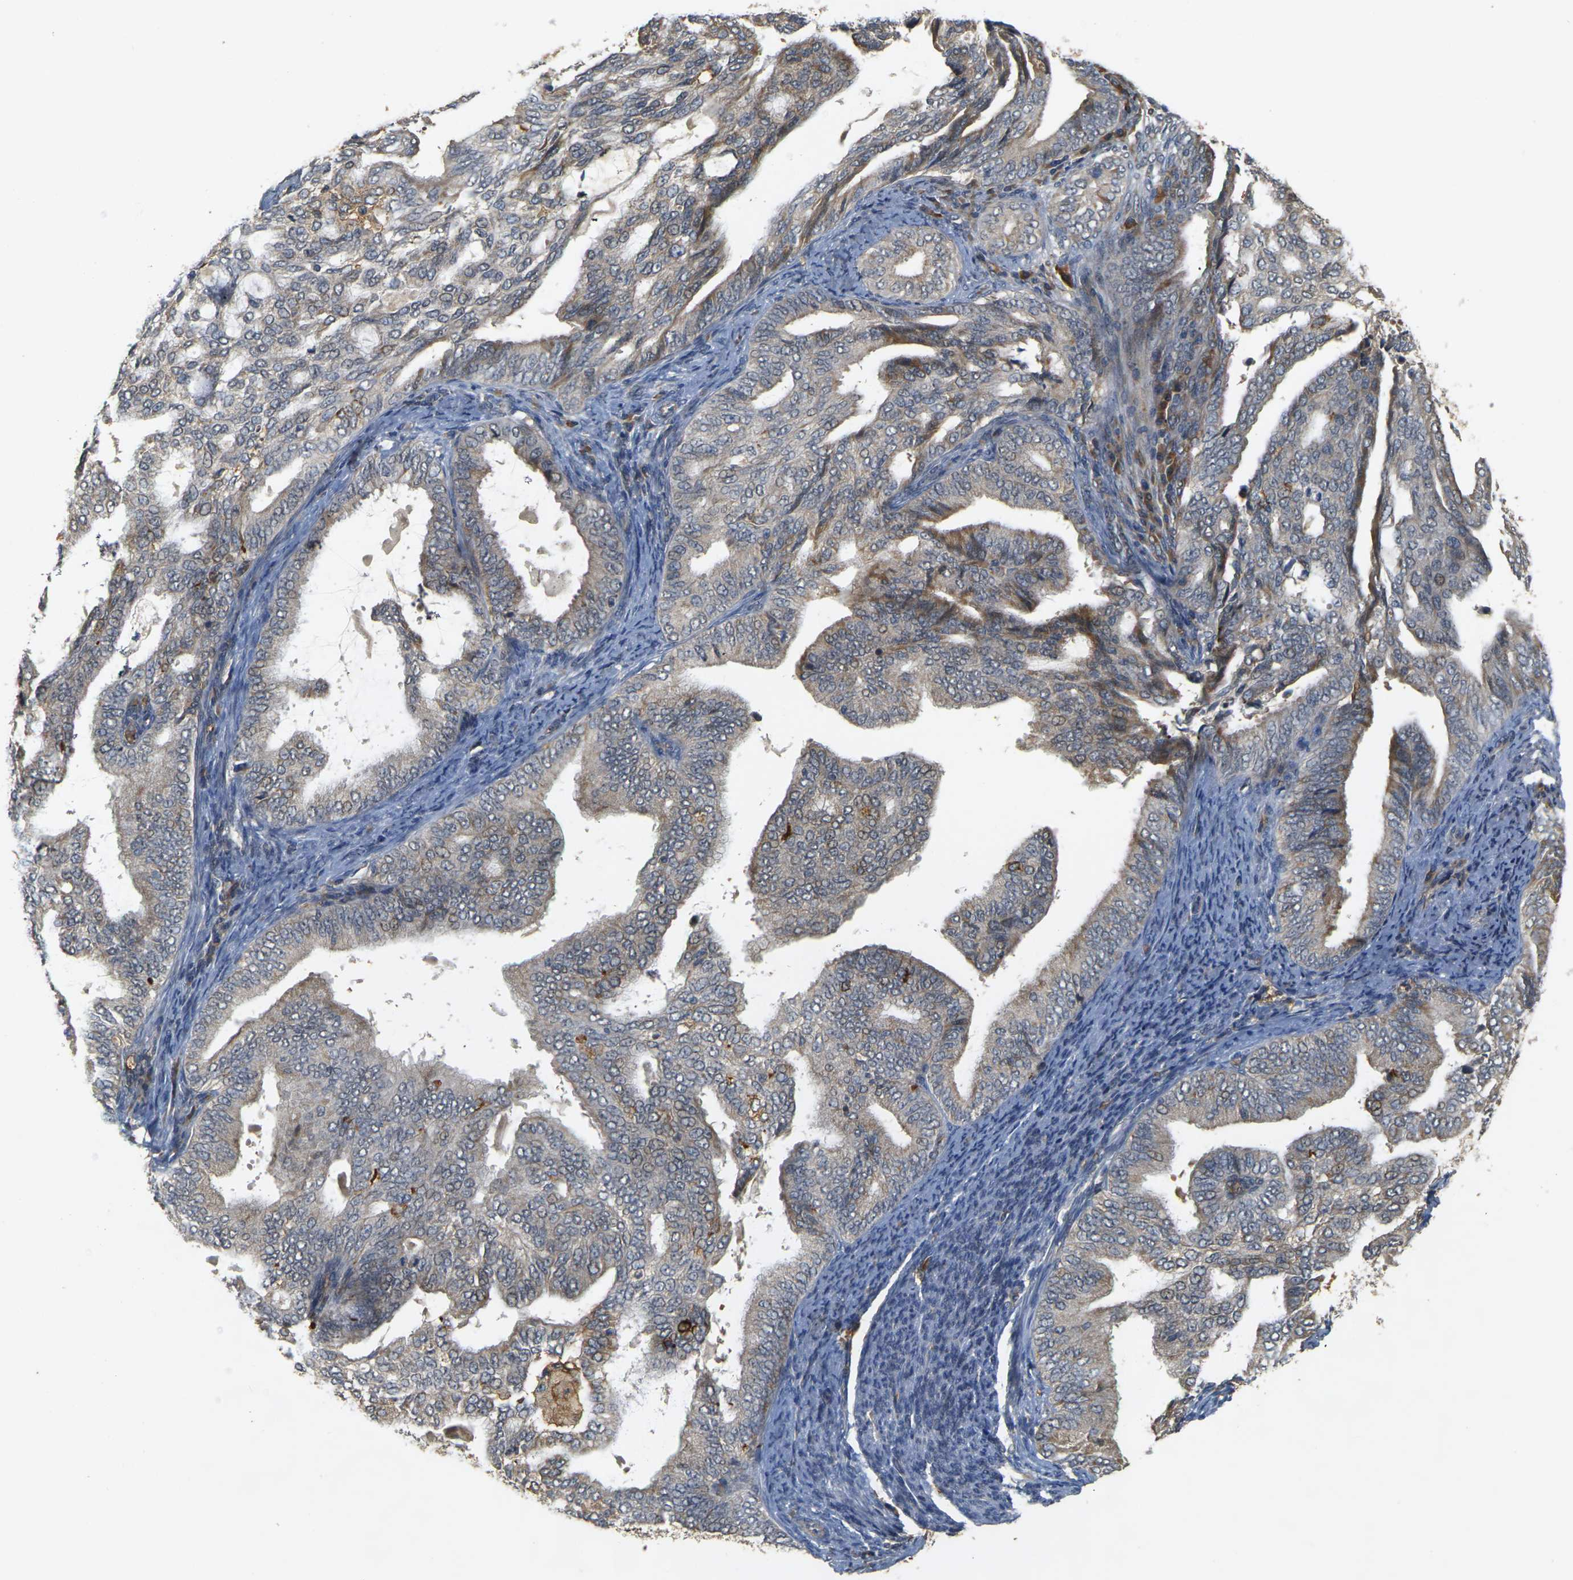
{"staining": {"intensity": "moderate", "quantity": "<25%", "location": "cytoplasmic/membranous"}, "tissue": "endometrial cancer", "cell_type": "Tumor cells", "image_type": "cancer", "snomed": [{"axis": "morphology", "description": "Adenocarcinoma, NOS"}, {"axis": "topography", "description": "Endometrium"}], "caption": "Human adenocarcinoma (endometrial) stained for a protein (brown) displays moderate cytoplasmic/membranous positive expression in approximately <25% of tumor cells.", "gene": "MEGF9", "patient": {"sex": "female", "age": 58}}